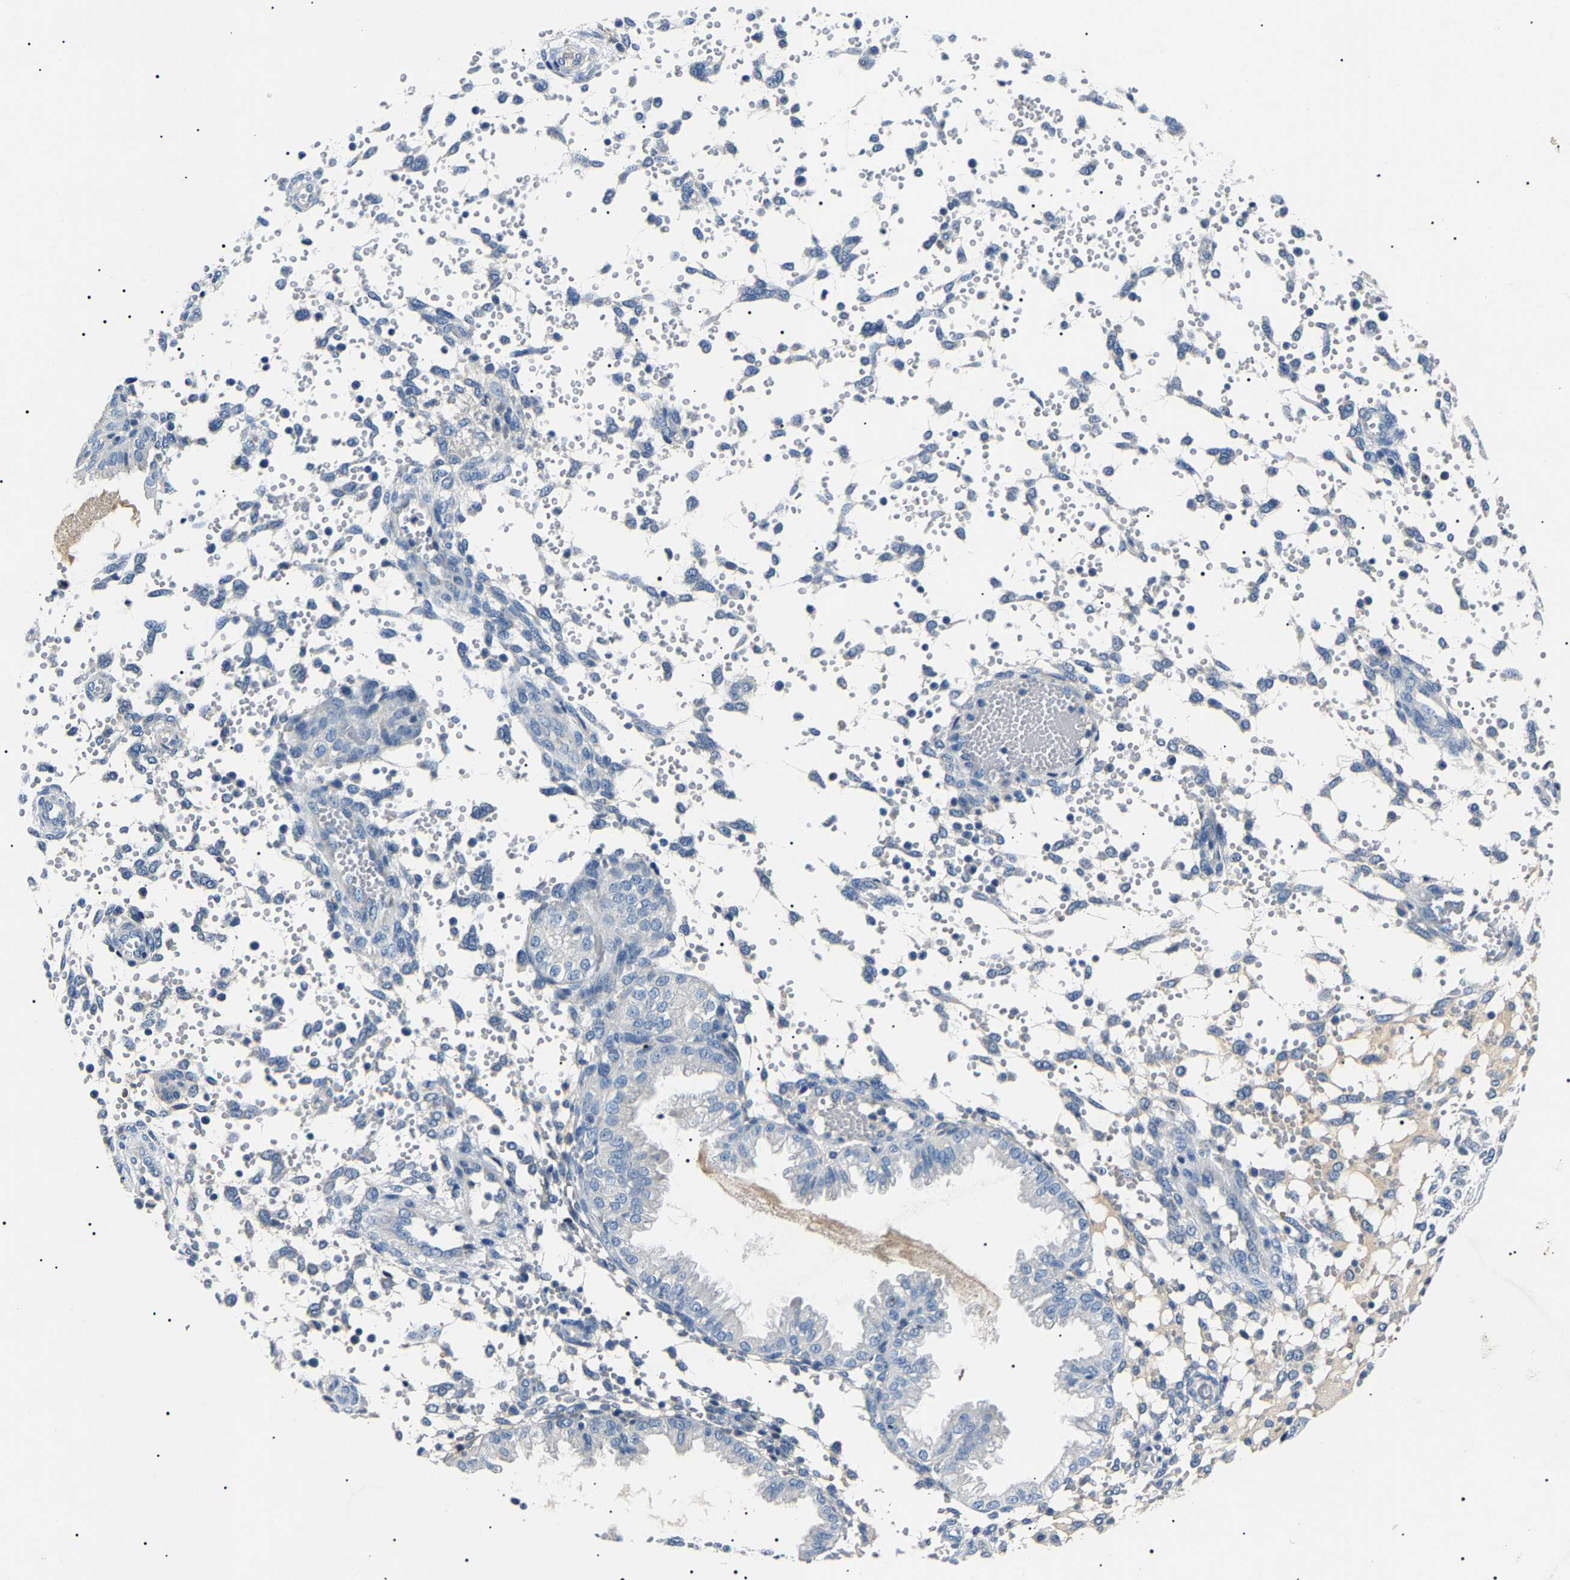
{"staining": {"intensity": "negative", "quantity": "none", "location": "none"}, "tissue": "endometrium", "cell_type": "Cells in endometrial stroma", "image_type": "normal", "snomed": [{"axis": "morphology", "description": "Normal tissue, NOS"}, {"axis": "topography", "description": "Endometrium"}], "caption": "Immunohistochemistry image of unremarkable human endometrium stained for a protein (brown), which demonstrates no staining in cells in endometrial stroma.", "gene": "KLK15", "patient": {"sex": "female", "age": 33}}